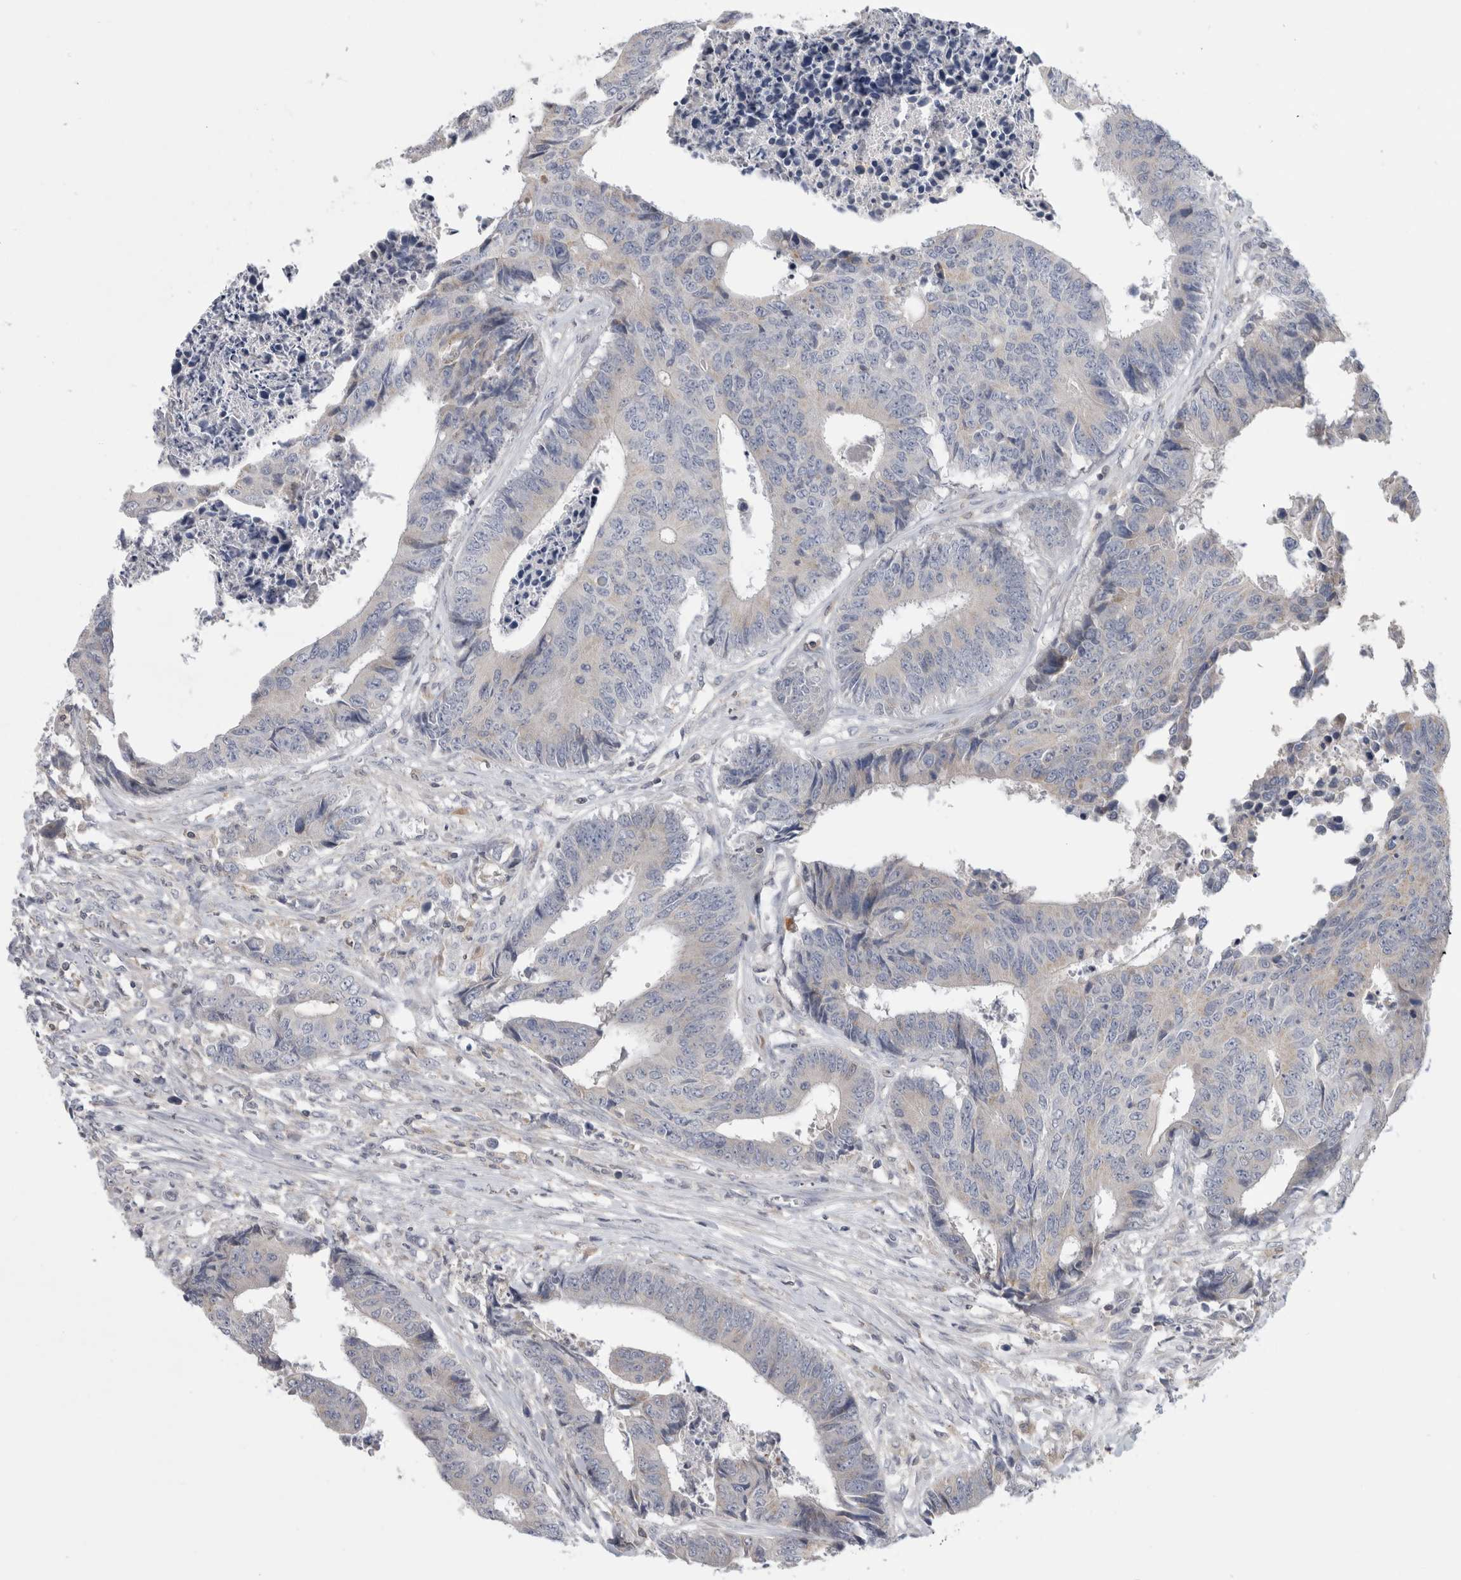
{"staining": {"intensity": "negative", "quantity": "none", "location": "none"}, "tissue": "colorectal cancer", "cell_type": "Tumor cells", "image_type": "cancer", "snomed": [{"axis": "morphology", "description": "Adenocarcinoma, NOS"}, {"axis": "topography", "description": "Rectum"}], "caption": "High magnification brightfield microscopy of colorectal cancer (adenocarcinoma) stained with DAB (brown) and counterstained with hematoxylin (blue): tumor cells show no significant positivity.", "gene": "SRD5A3", "patient": {"sex": "male", "age": 84}}